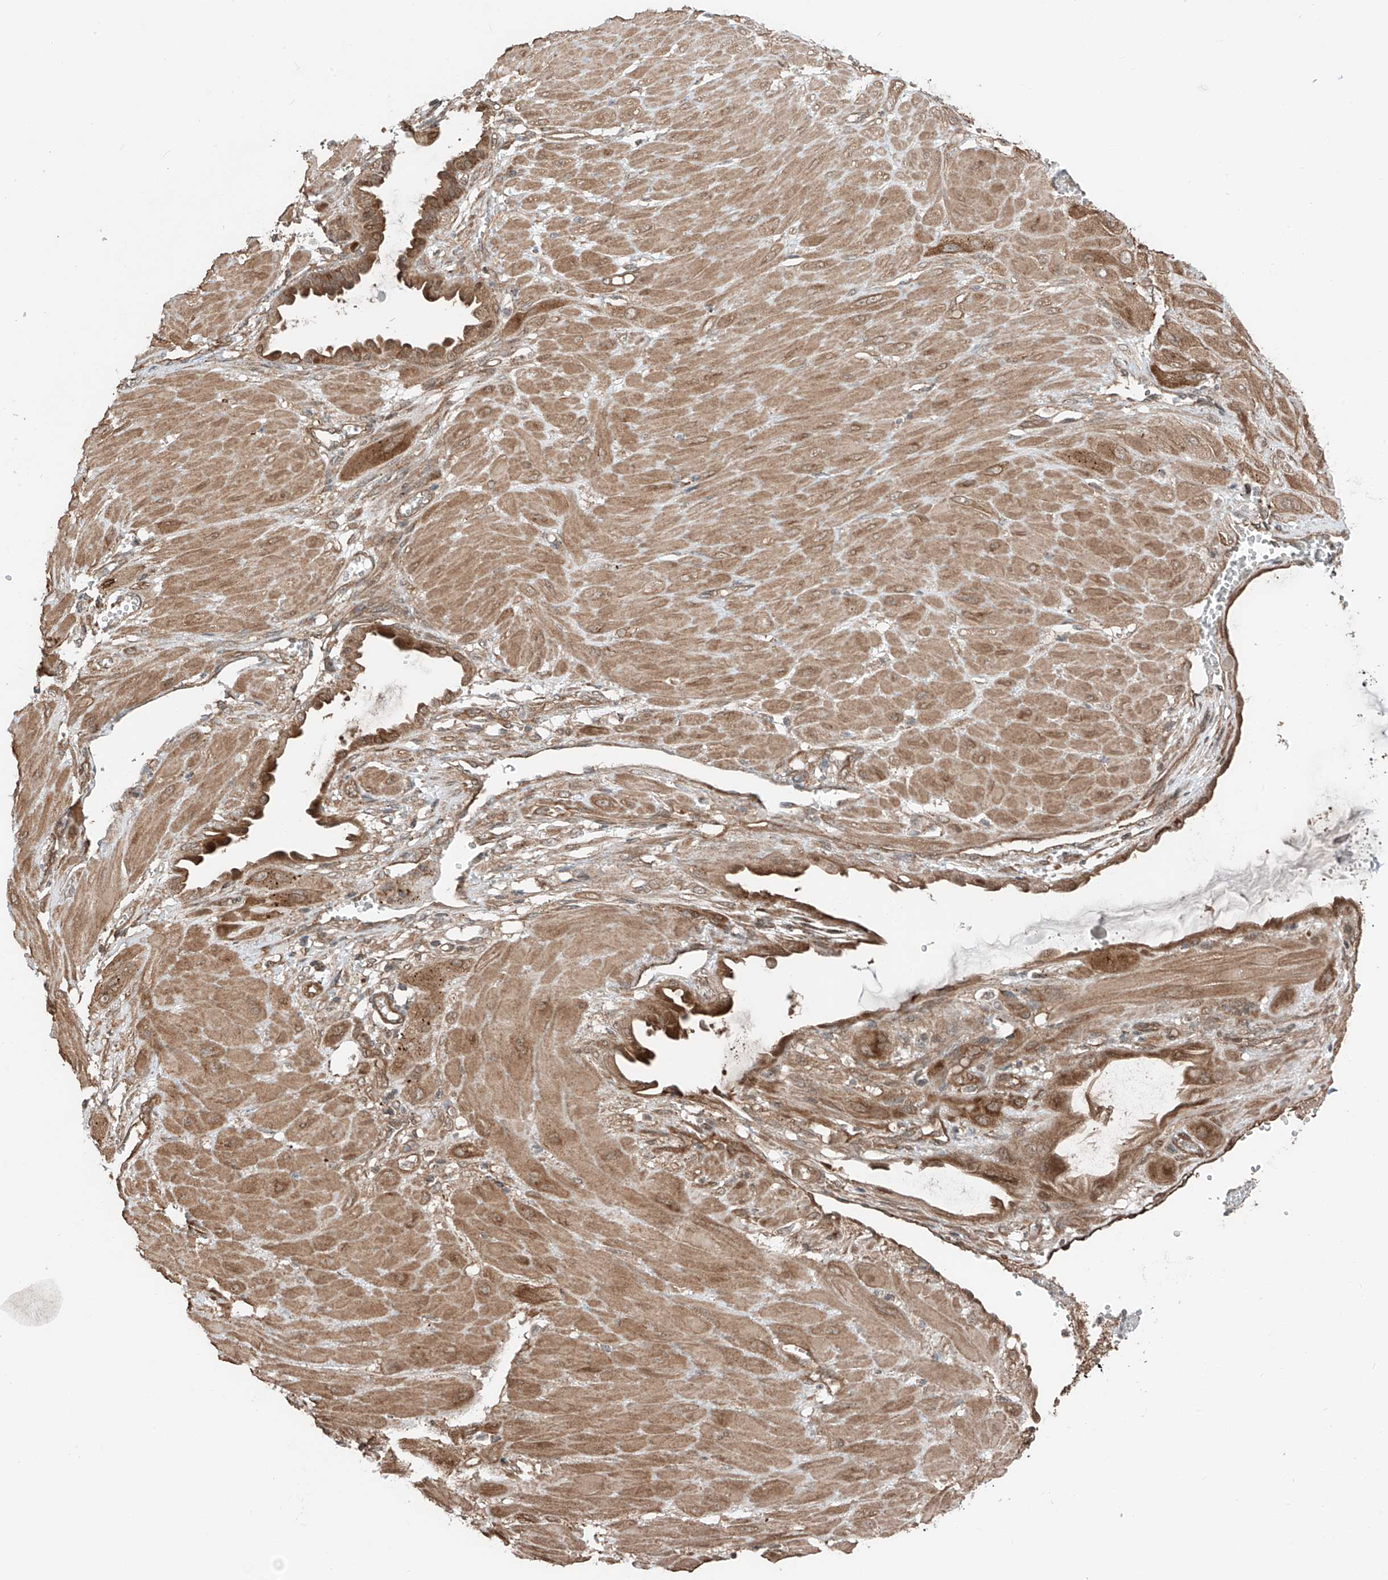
{"staining": {"intensity": "moderate", "quantity": ">75%", "location": "cytoplasmic/membranous"}, "tissue": "cervical cancer", "cell_type": "Tumor cells", "image_type": "cancer", "snomed": [{"axis": "morphology", "description": "Squamous cell carcinoma, NOS"}, {"axis": "topography", "description": "Cervix"}], "caption": "Tumor cells exhibit medium levels of moderate cytoplasmic/membranous positivity in approximately >75% of cells in cervical cancer.", "gene": "CEP162", "patient": {"sex": "female", "age": 34}}